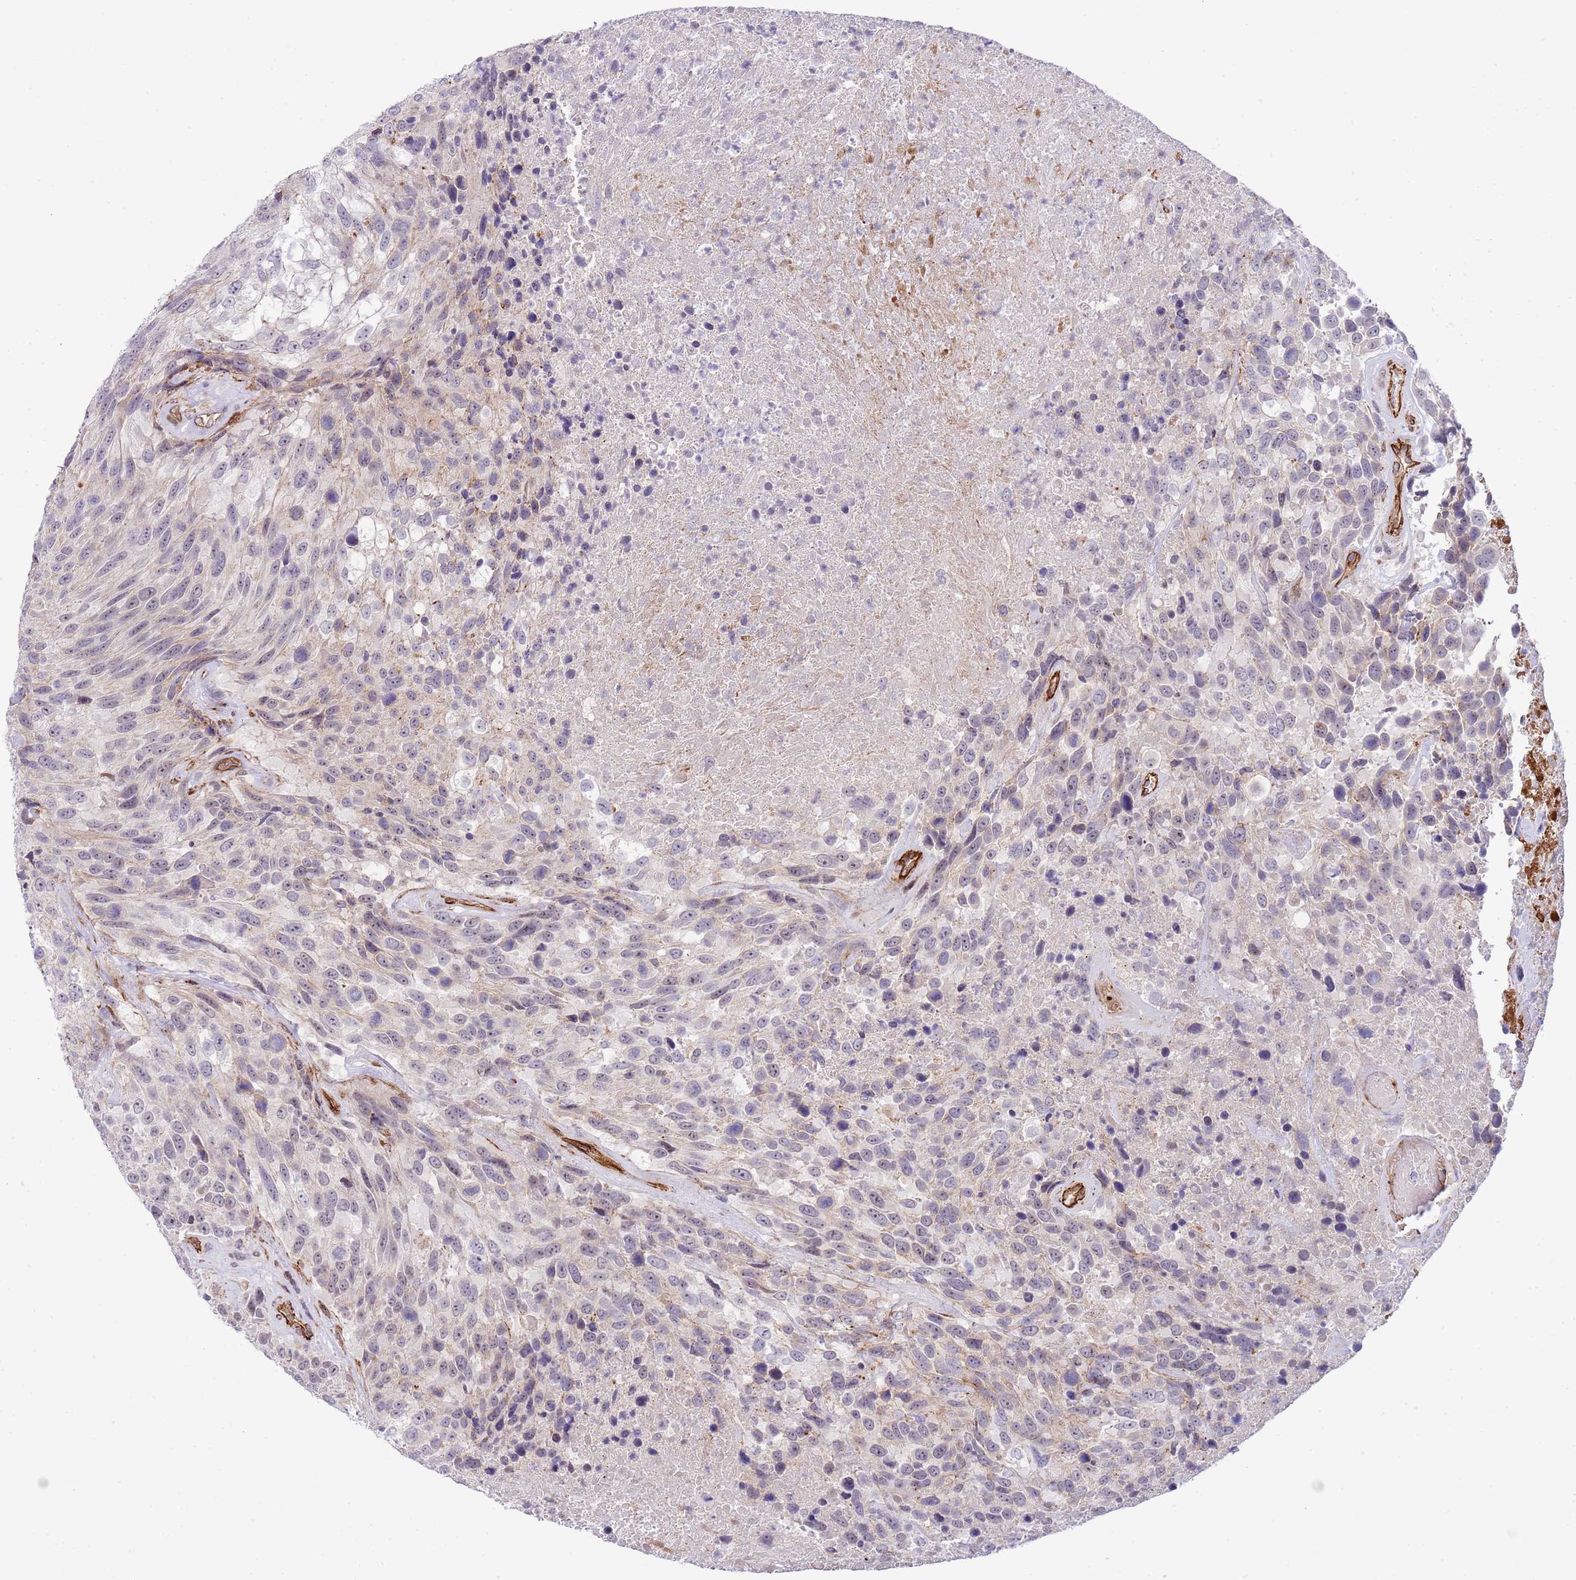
{"staining": {"intensity": "negative", "quantity": "none", "location": "none"}, "tissue": "urothelial cancer", "cell_type": "Tumor cells", "image_type": "cancer", "snomed": [{"axis": "morphology", "description": "Urothelial carcinoma, High grade"}, {"axis": "topography", "description": "Urinary bladder"}], "caption": "An IHC histopathology image of urothelial cancer is shown. There is no staining in tumor cells of urothelial cancer.", "gene": "NEK3", "patient": {"sex": "female", "age": 70}}